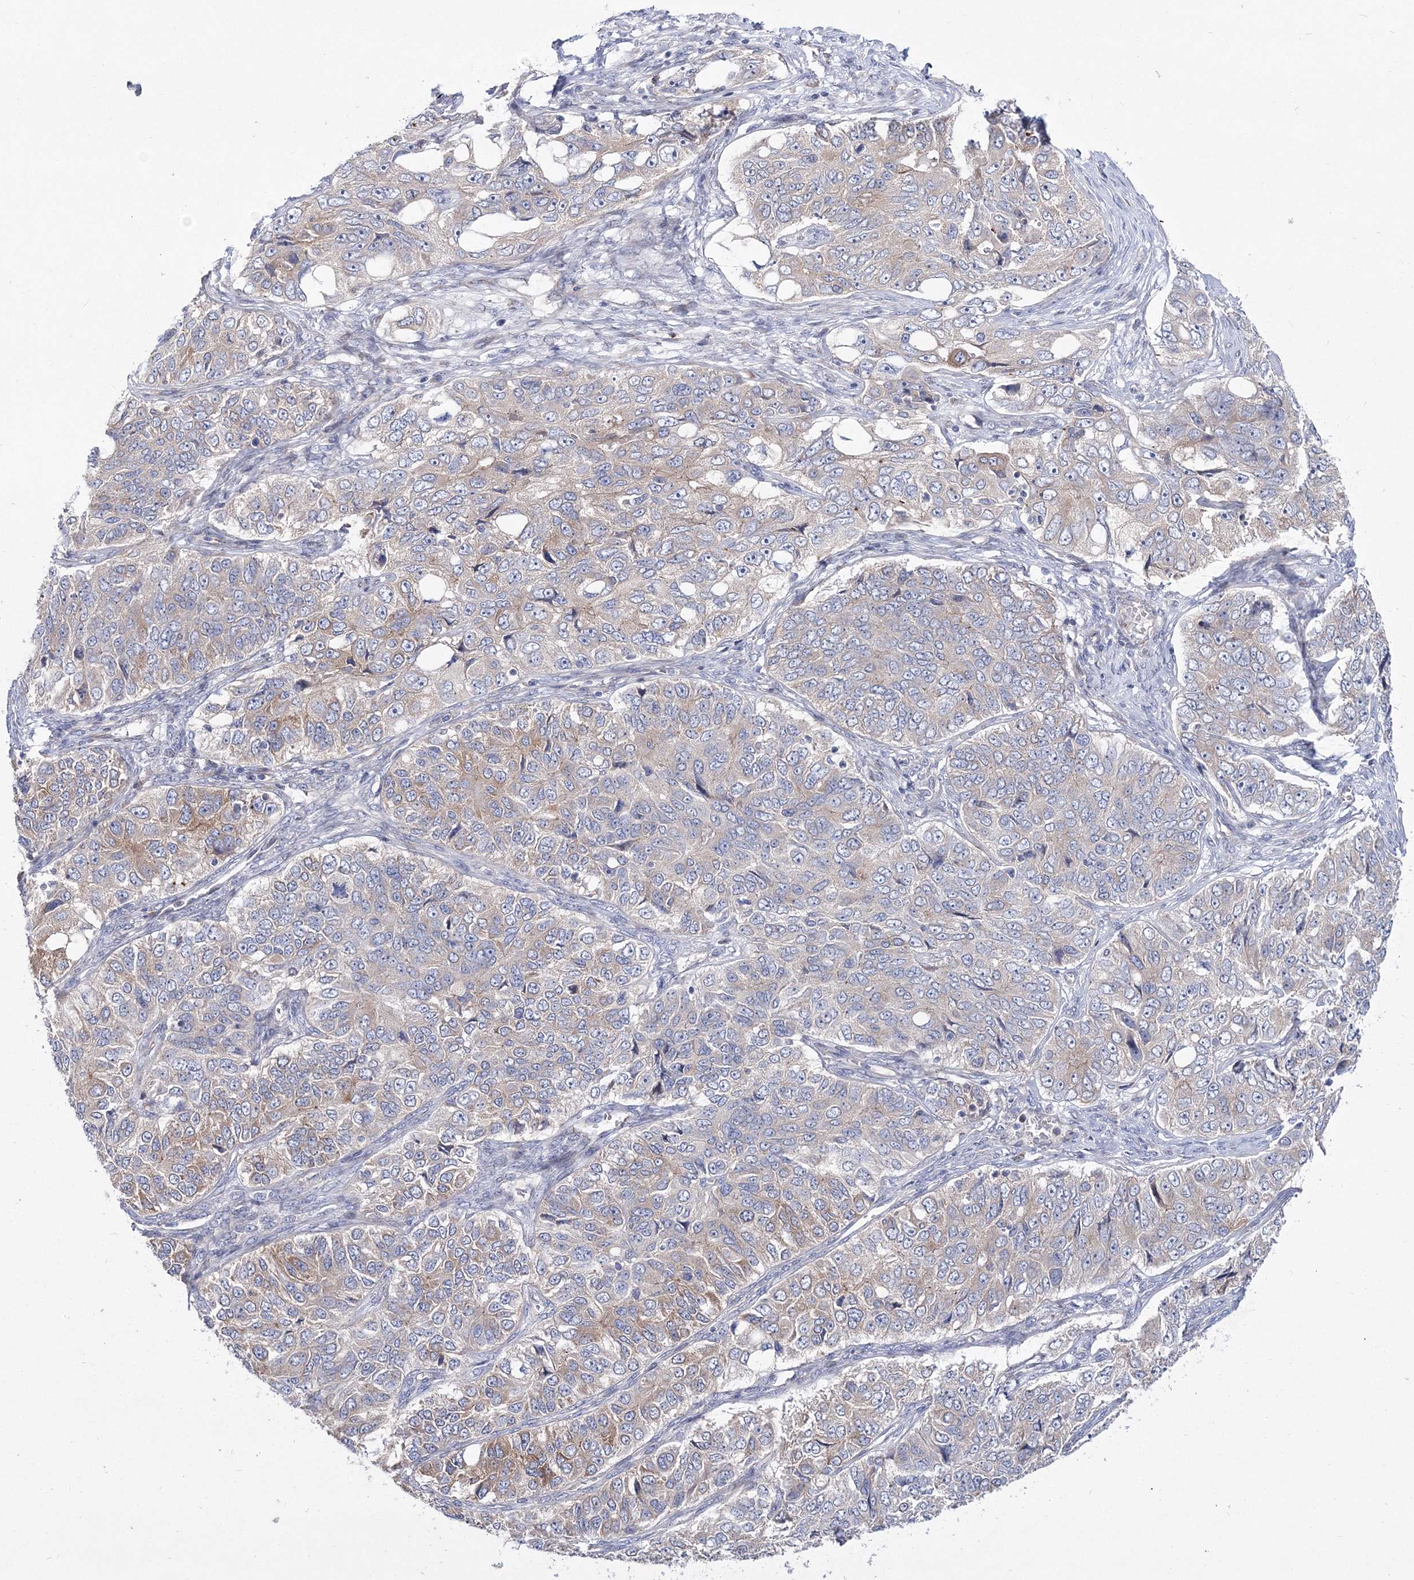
{"staining": {"intensity": "moderate", "quantity": "25%-75%", "location": "cytoplasmic/membranous"}, "tissue": "ovarian cancer", "cell_type": "Tumor cells", "image_type": "cancer", "snomed": [{"axis": "morphology", "description": "Carcinoma, endometroid"}, {"axis": "topography", "description": "Ovary"}], "caption": "High-power microscopy captured an IHC histopathology image of endometroid carcinoma (ovarian), revealing moderate cytoplasmic/membranous staining in approximately 25%-75% of tumor cells.", "gene": "ARHGAP32", "patient": {"sex": "female", "age": 51}}